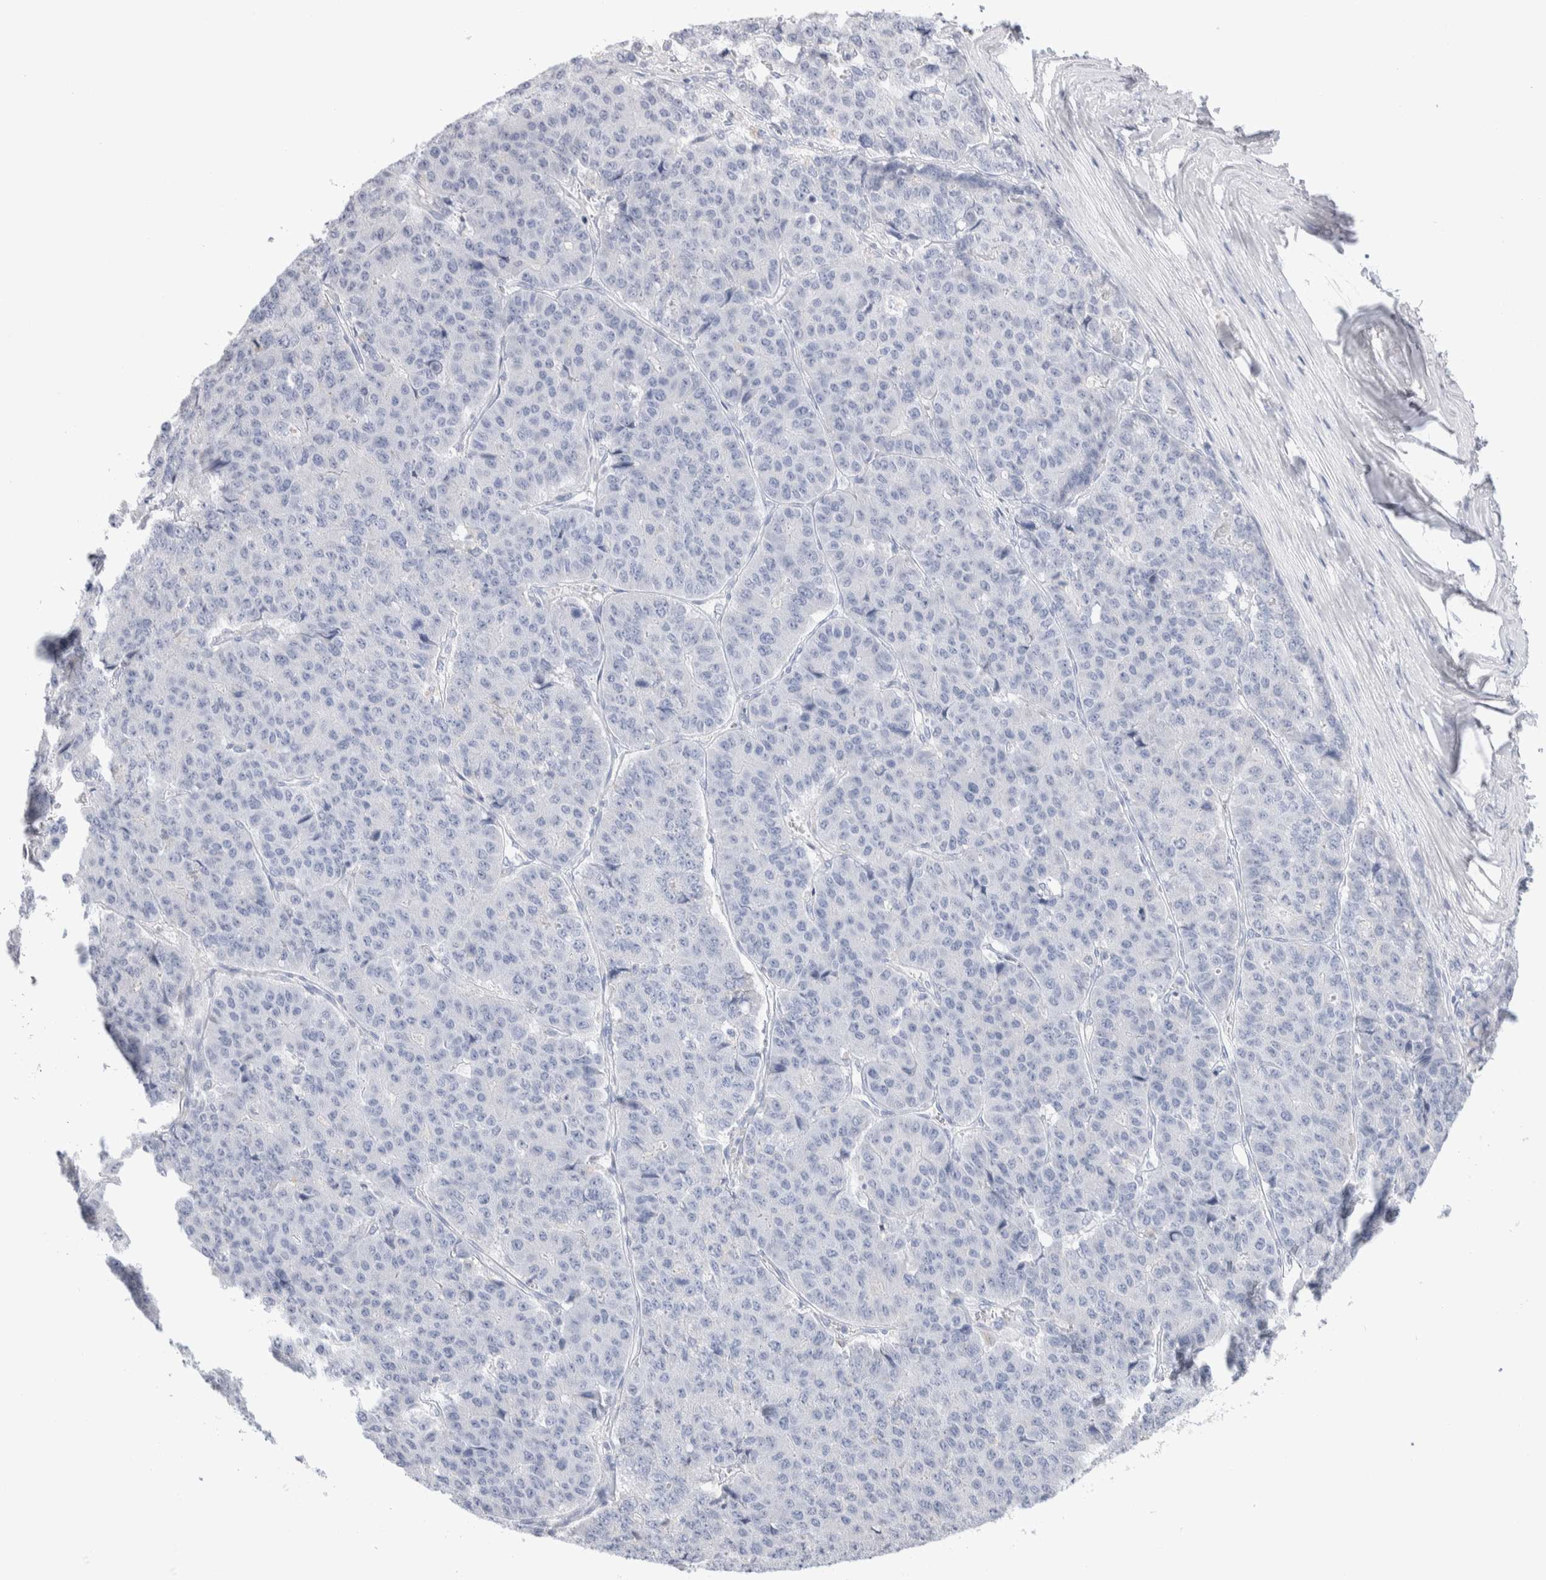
{"staining": {"intensity": "negative", "quantity": "none", "location": "none"}, "tissue": "pancreatic cancer", "cell_type": "Tumor cells", "image_type": "cancer", "snomed": [{"axis": "morphology", "description": "Adenocarcinoma, NOS"}, {"axis": "topography", "description": "Pancreas"}], "caption": "Immunohistochemical staining of human pancreatic cancer demonstrates no significant staining in tumor cells. Brightfield microscopy of immunohistochemistry (IHC) stained with DAB (3,3'-diaminobenzidine) (brown) and hematoxylin (blue), captured at high magnification.", "gene": "GDA", "patient": {"sex": "male", "age": 50}}